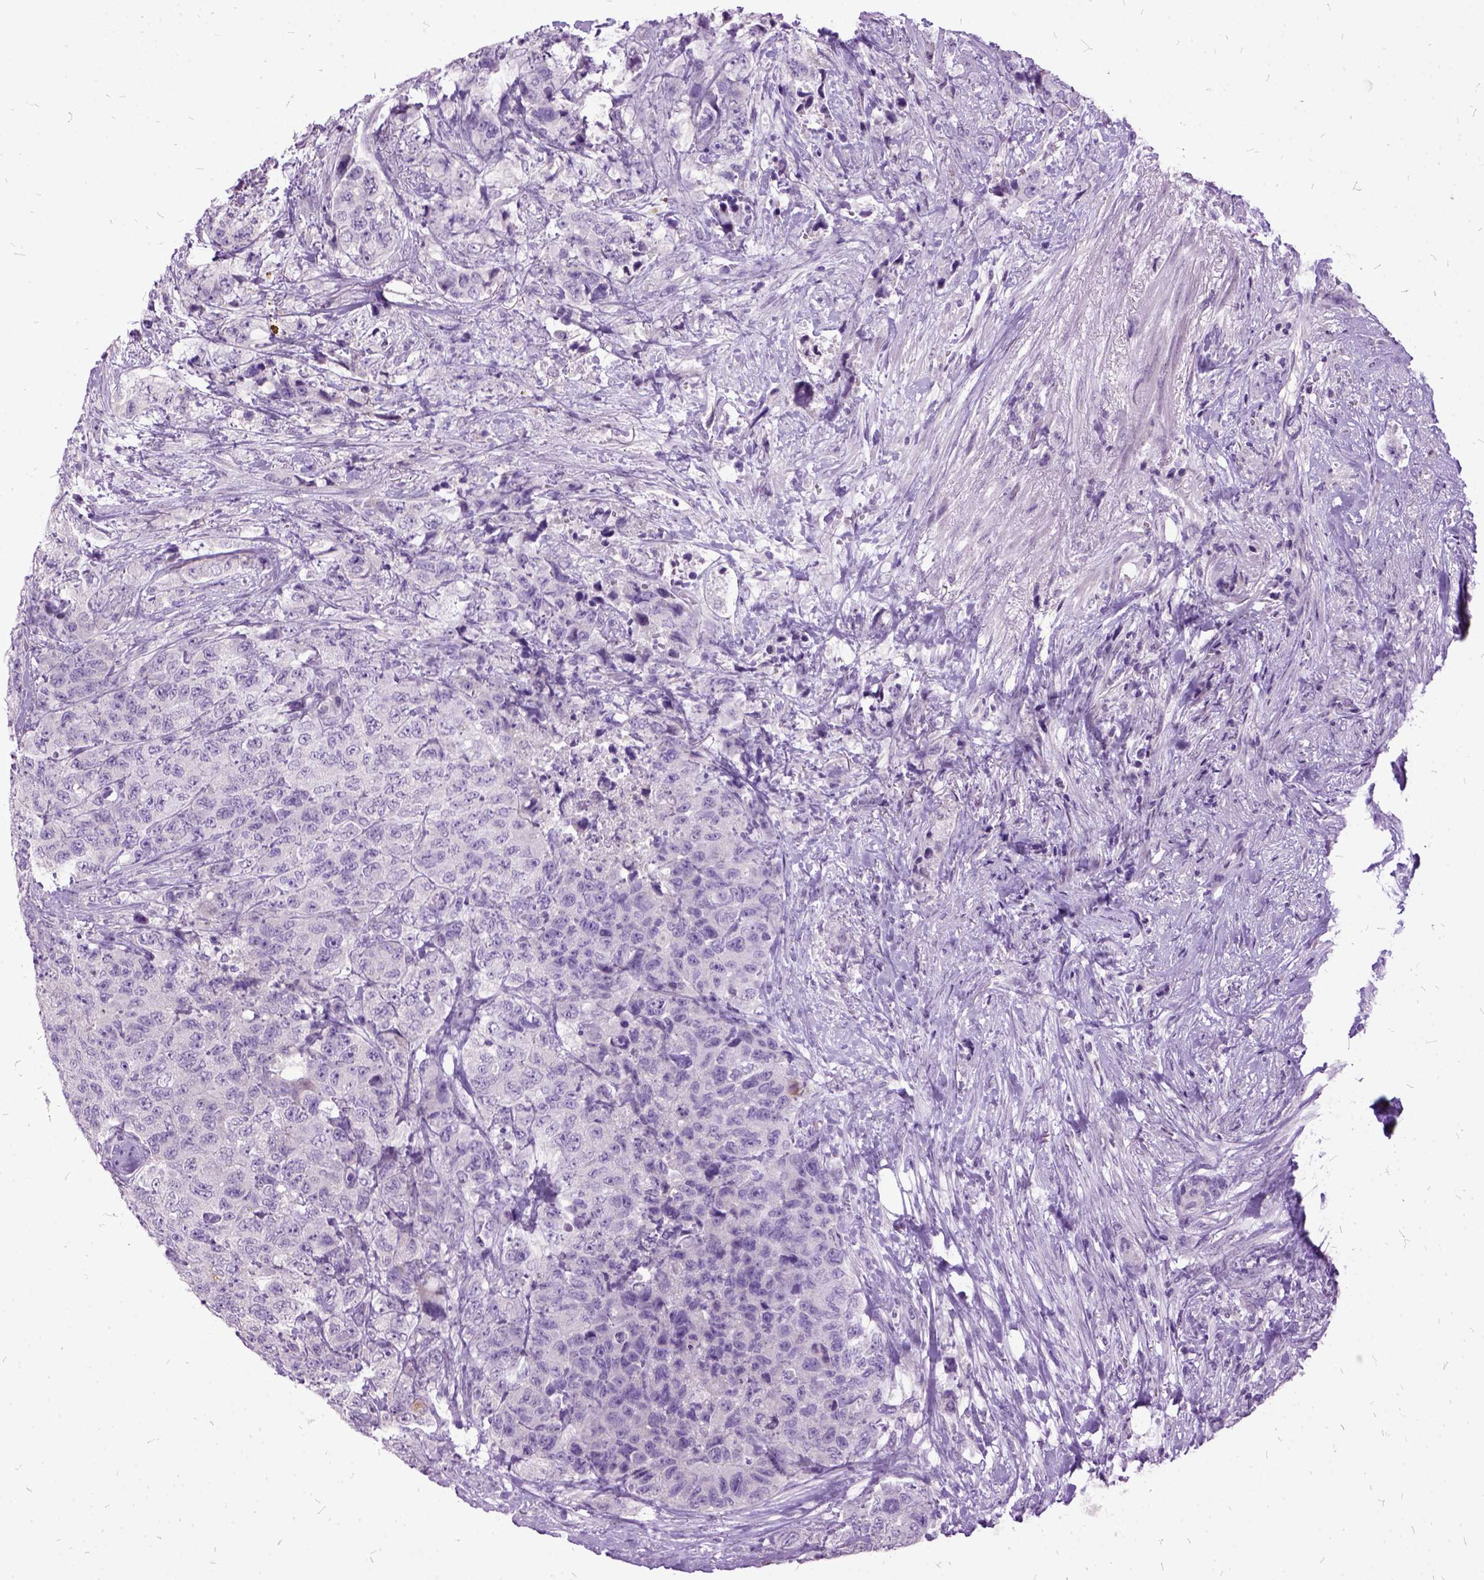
{"staining": {"intensity": "negative", "quantity": "none", "location": "none"}, "tissue": "urothelial cancer", "cell_type": "Tumor cells", "image_type": "cancer", "snomed": [{"axis": "morphology", "description": "Urothelial carcinoma, High grade"}, {"axis": "topography", "description": "Urinary bladder"}], "caption": "Tumor cells are negative for brown protein staining in urothelial cancer. (Immunohistochemistry (ihc), brightfield microscopy, high magnification).", "gene": "MME", "patient": {"sex": "female", "age": 78}}